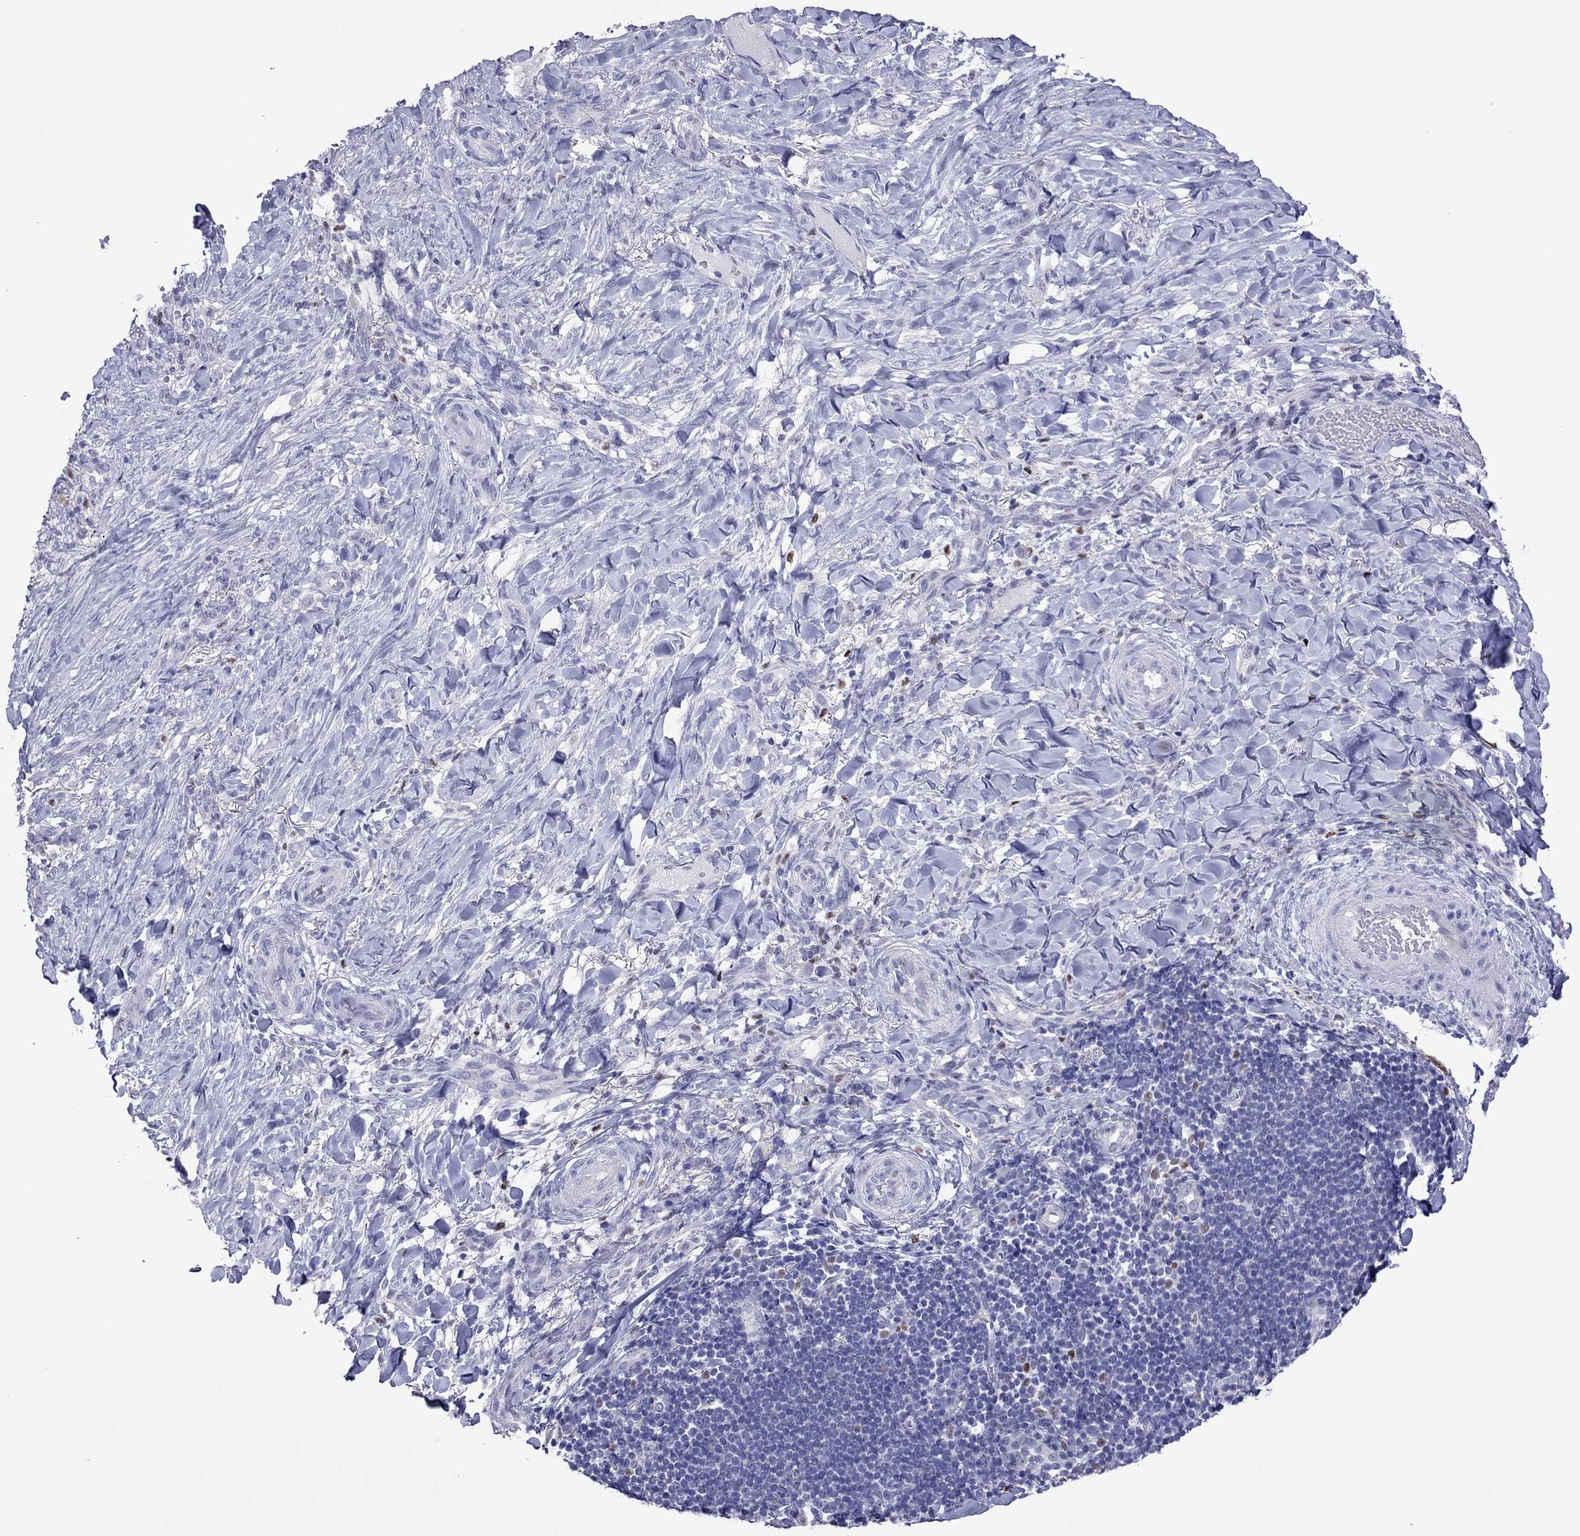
{"staining": {"intensity": "negative", "quantity": "none", "location": "none"}, "tissue": "skin cancer", "cell_type": "Tumor cells", "image_type": "cancer", "snomed": [{"axis": "morphology", "description": "Basal cell carcinoma"}, {"axis": "topography", "description": "Skin"}], "caption": "Photomicrograph shows no significant protein expression in tumor cells of skin cancer.", "gene": "MPZ", "patient": {"sex": "female", "age": 69}}